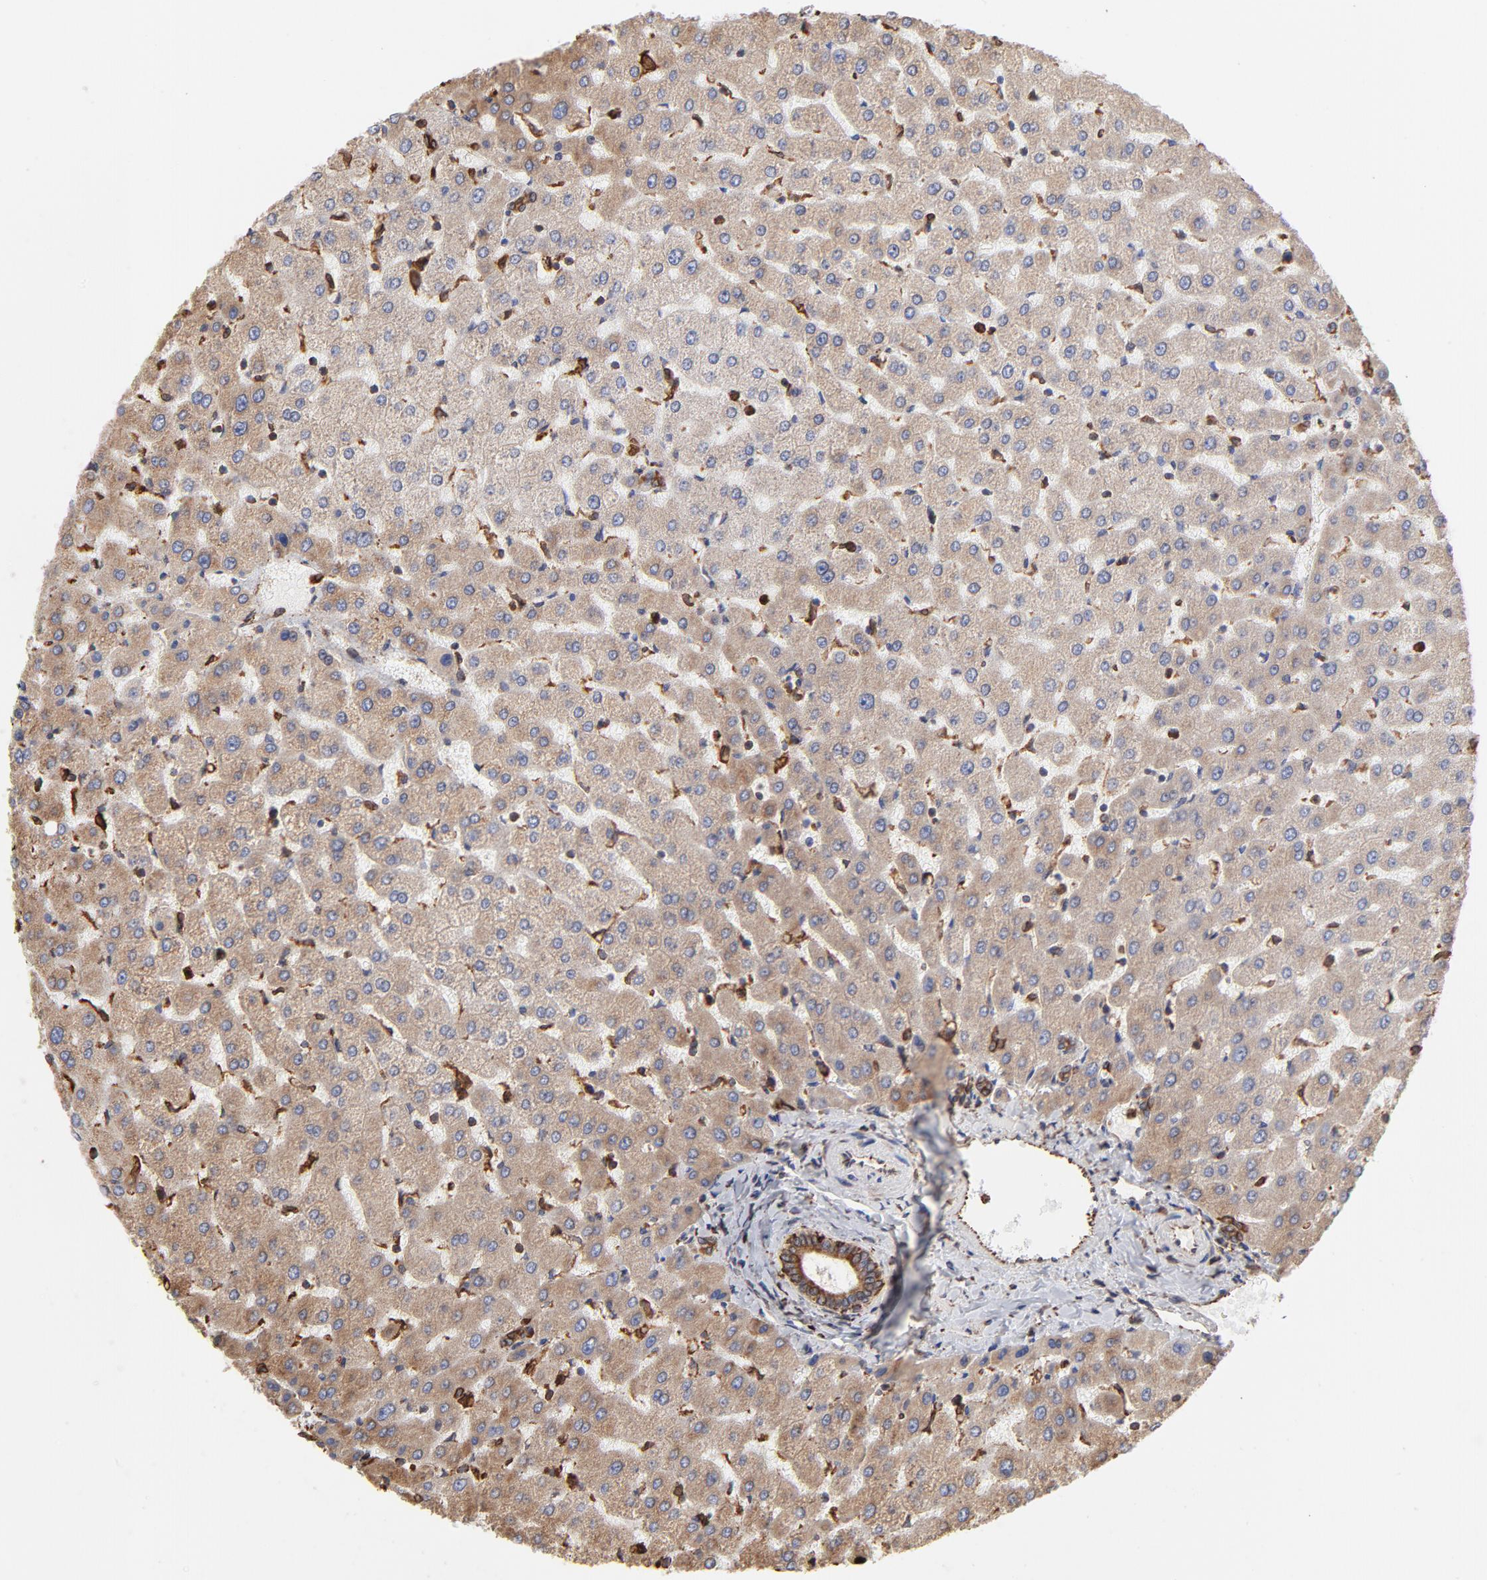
{"staining": {"intensity": "moderate", "quantity": ">75%", "location": "cytoplasmic/membranous"}, "tissue": "liver", "cell_type": "Cholangiocytes", "image_type": "normal", "snomed": [{"axis": "morphology", "description": "Normal tissue, NOS"}, {"axis": "morphology", "description": "Fibrosis, NOS"}, {"axis": "topography", "description": "Liver"}], "caption": "Protein expression analysis of normal liver reveals moderate cytoplasmic/membranous expression in approximately >75% of cholangiocytes. Using DAB (3,3'-diaminobenzidine) (brown) and hematoxylin (blue) stains, captured at high magnification using brightfield microscopy.", "gene": "CANX", "patient": {"sex": "female", "age": 29}}